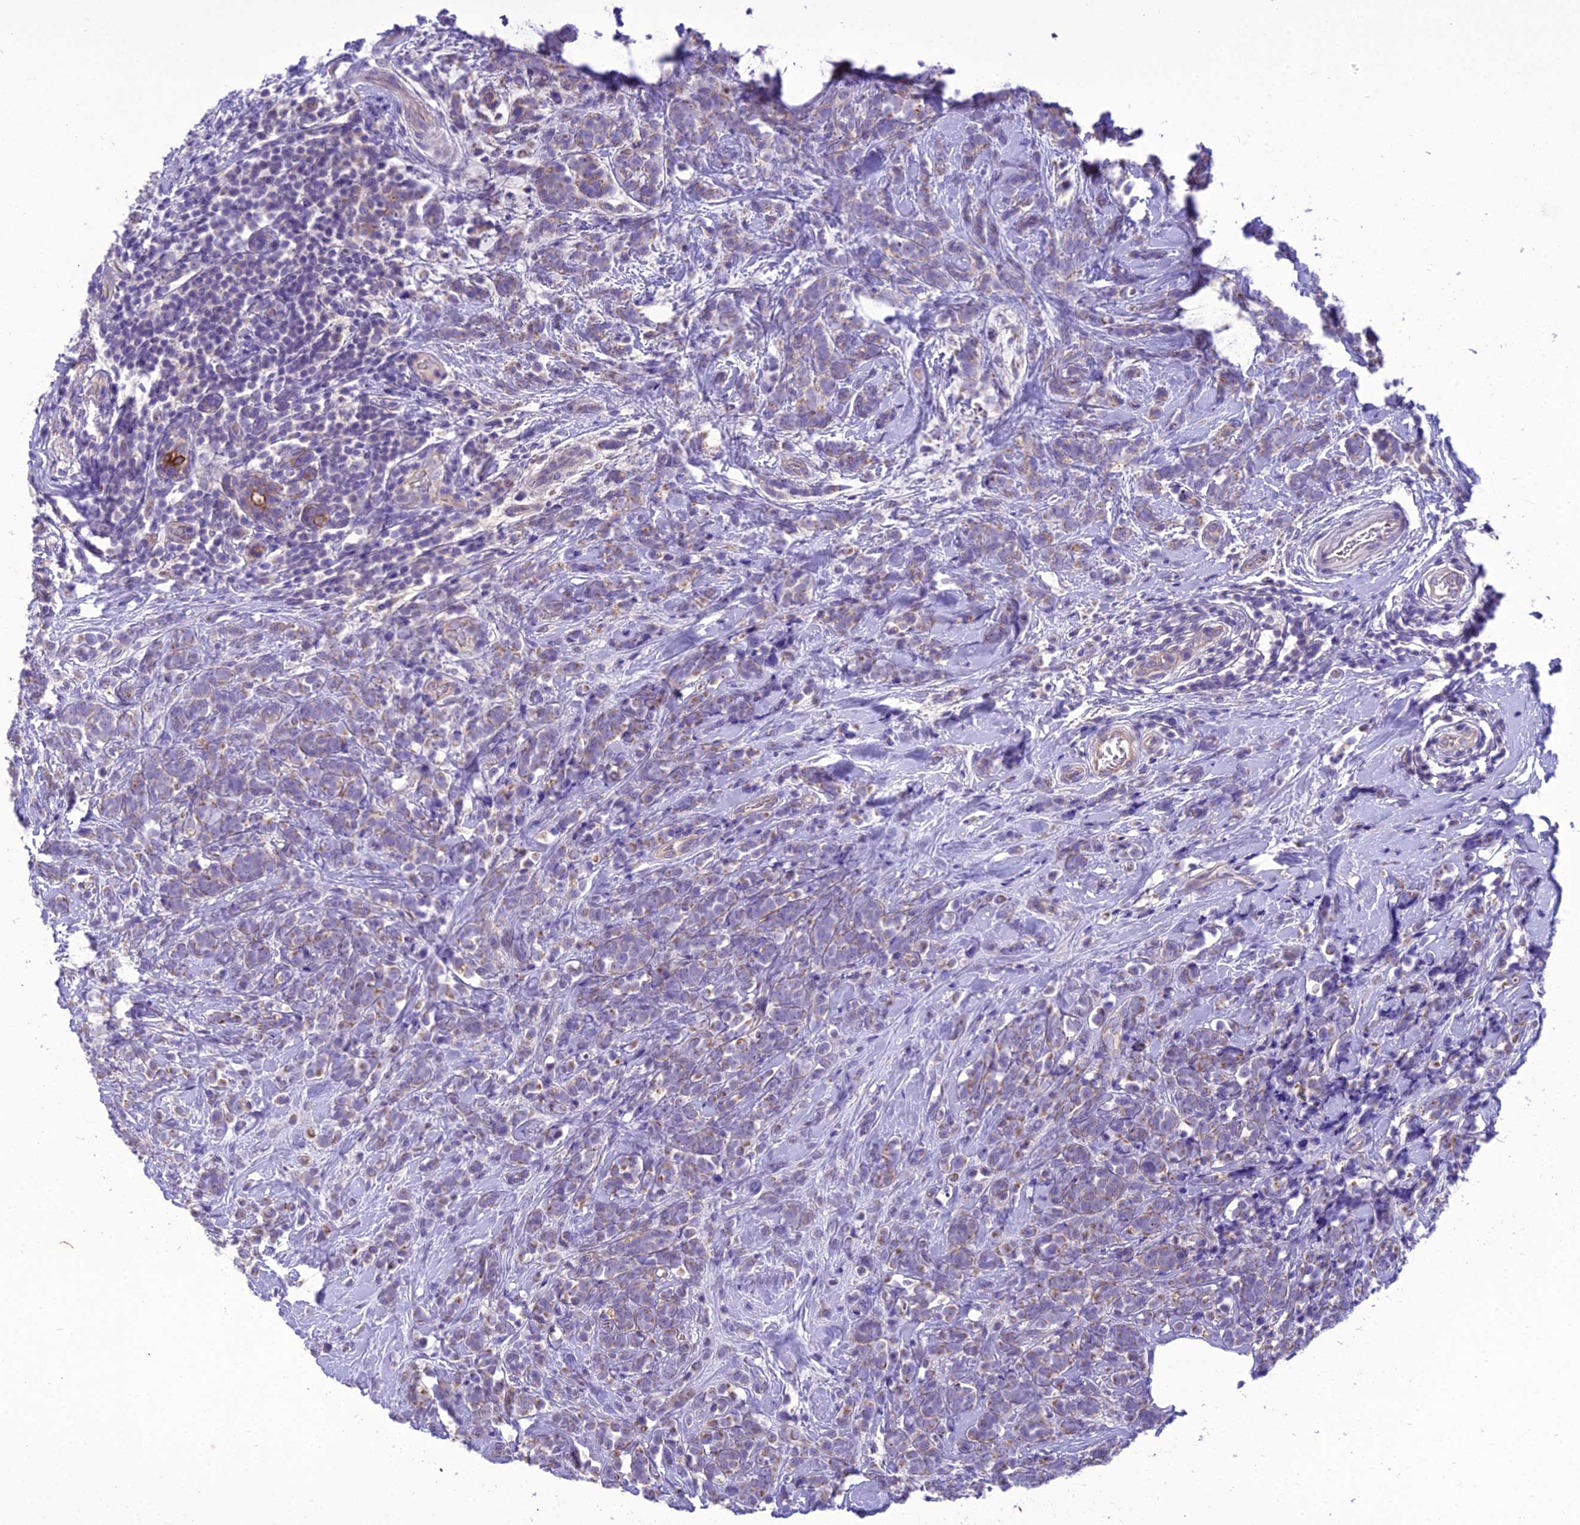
{"staining": {"intensity": "weak", "quantity": "<25%", "location": "cytoplasmic/membranous"}, "tissue": "breast cancer", "cell_type": "Tumor cells", "image_type": "cancer", "snomed": [{"axis": "morphology", "description": "Lobular carcinoma"}, {"axis": "topography", "description": "Breast"}], "caption": "IHC of breast lobular carcinoma exhibits no expression in tumor cells.", "gene": "SCRT1", "patient": {"sex": "female", "age": 58}}